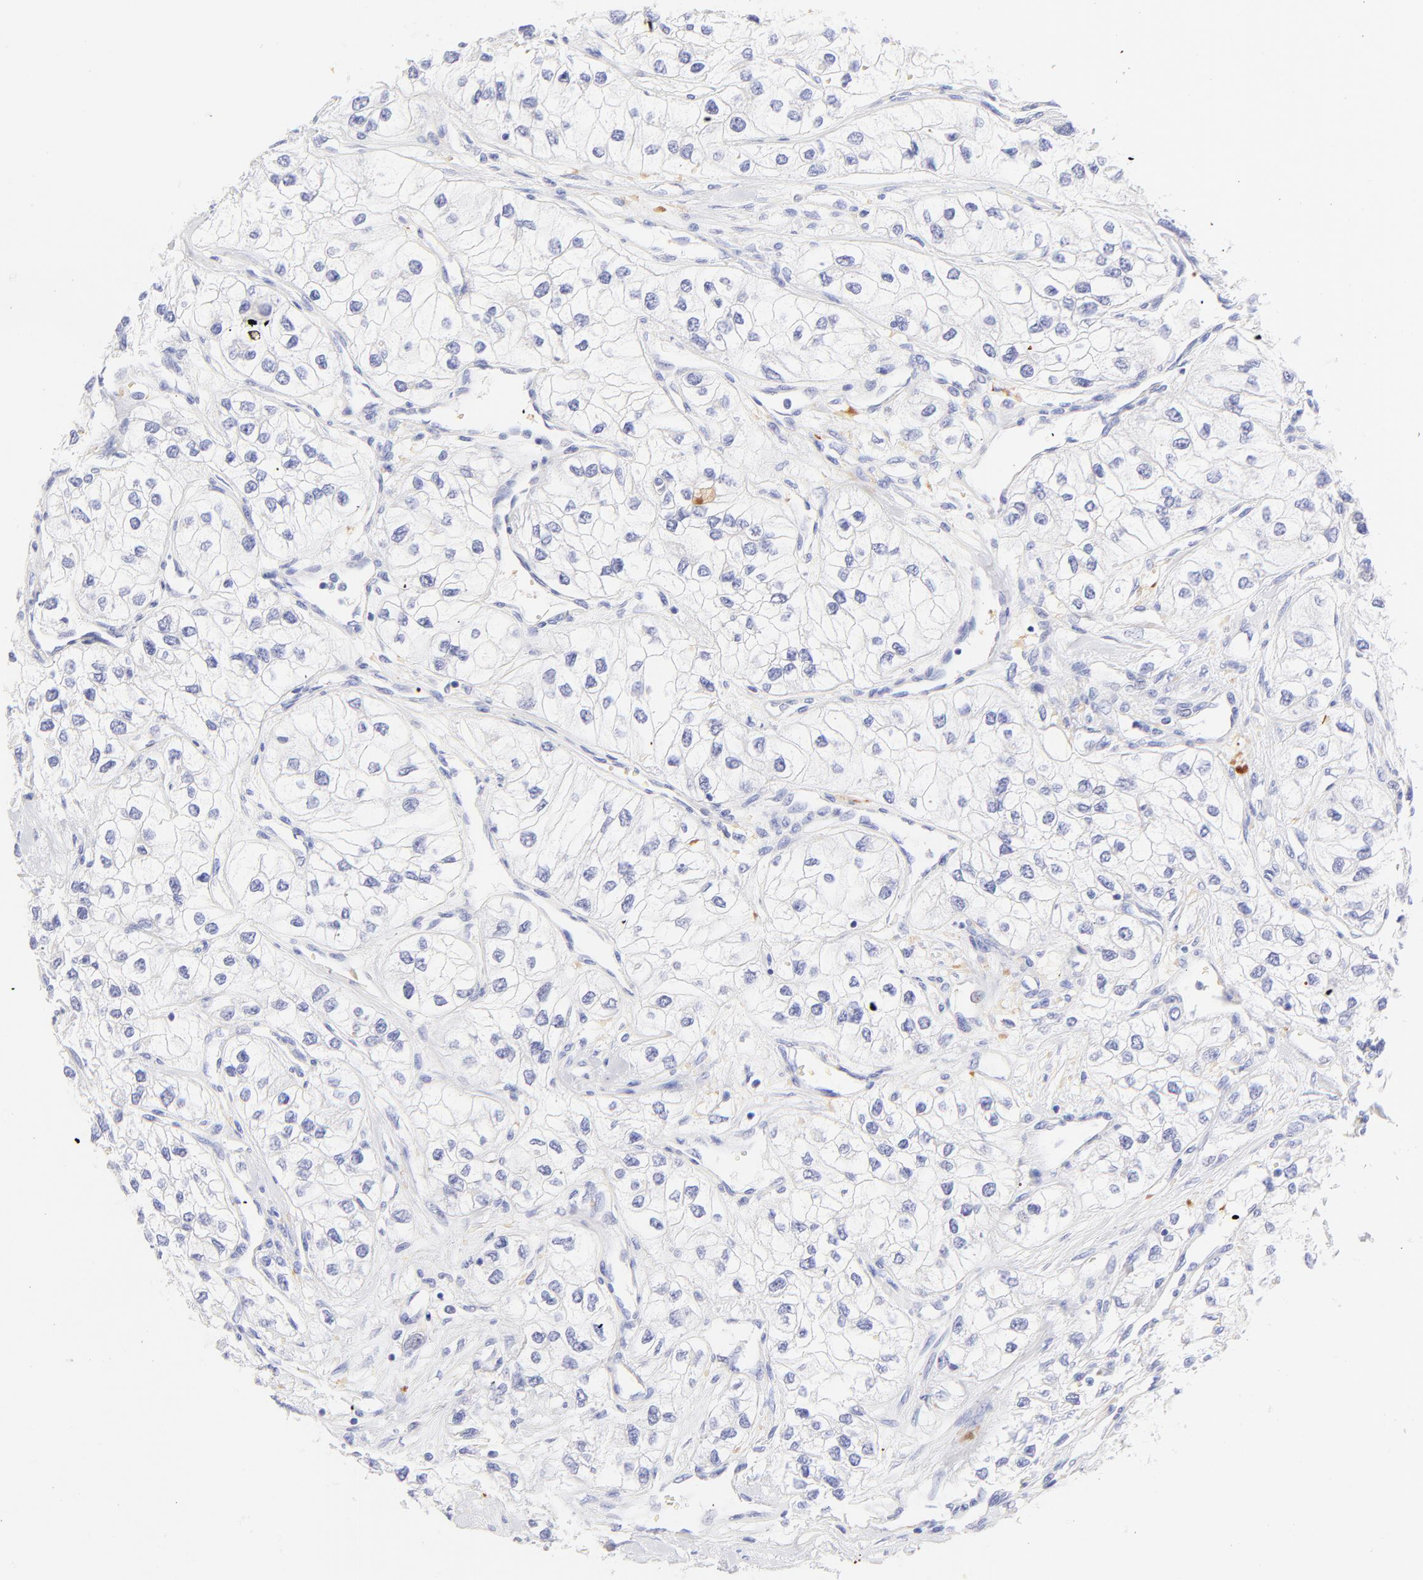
{"staining": {"intensity": "negative", "quantity": "none", "location": "none"}, "tissue": "renal cancer", "cell_type": "Tumor cells", "image_type": "cancer", "snomed": [{"axis": "morphology", "description": "Adenocarcinoma, NOS"}, {"axis": "topography", "description": "Kidney"}], "caption": "Immunohistochemistry image of neoplastic tissue: human renal cancer (adenocarcinoma) stained with DAB exhibits no significant protein staining in tumor cells.", "gene": "FRMPD3", "patient": {"sex": "male", "age": 57}}